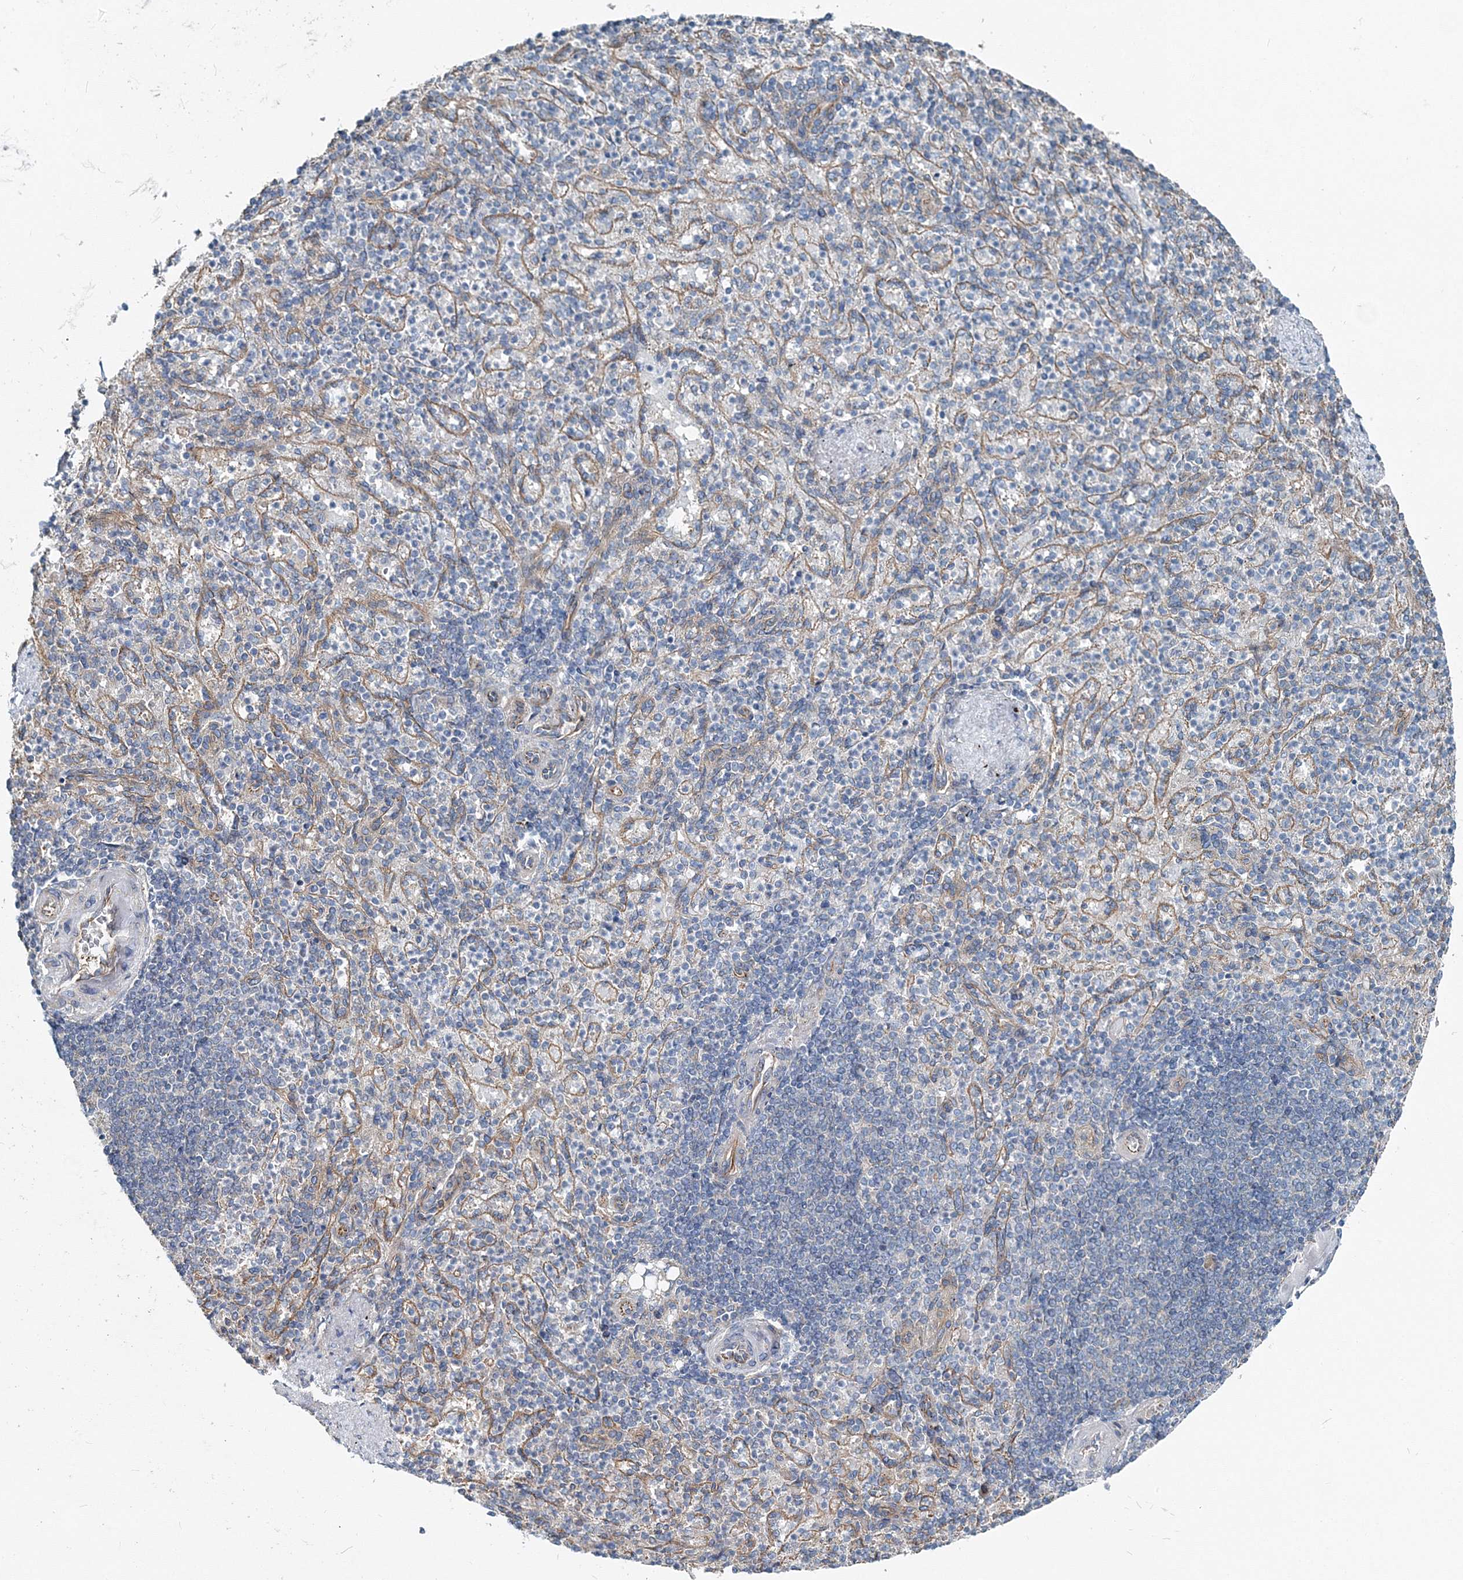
{"staining": {"intensity": "negative", "quantity": "none", "location": "none"}, "tissue": "spleen", "cell_type": "Cells in red pulp", "image_type": "normal", "snomed": [{"axis": "morphology", "description": "Normal tissue, NOS"}, {"axis": "topography", "description": "Spleen"}], "caption": "A high-resolution photomicrograph shows IHC staining of unremarkable spleen, which exhibits no significant expression in cells in red pulp.", "gene": "MPHOSPH9", "patient": {"sex": "female", "age": 74}}